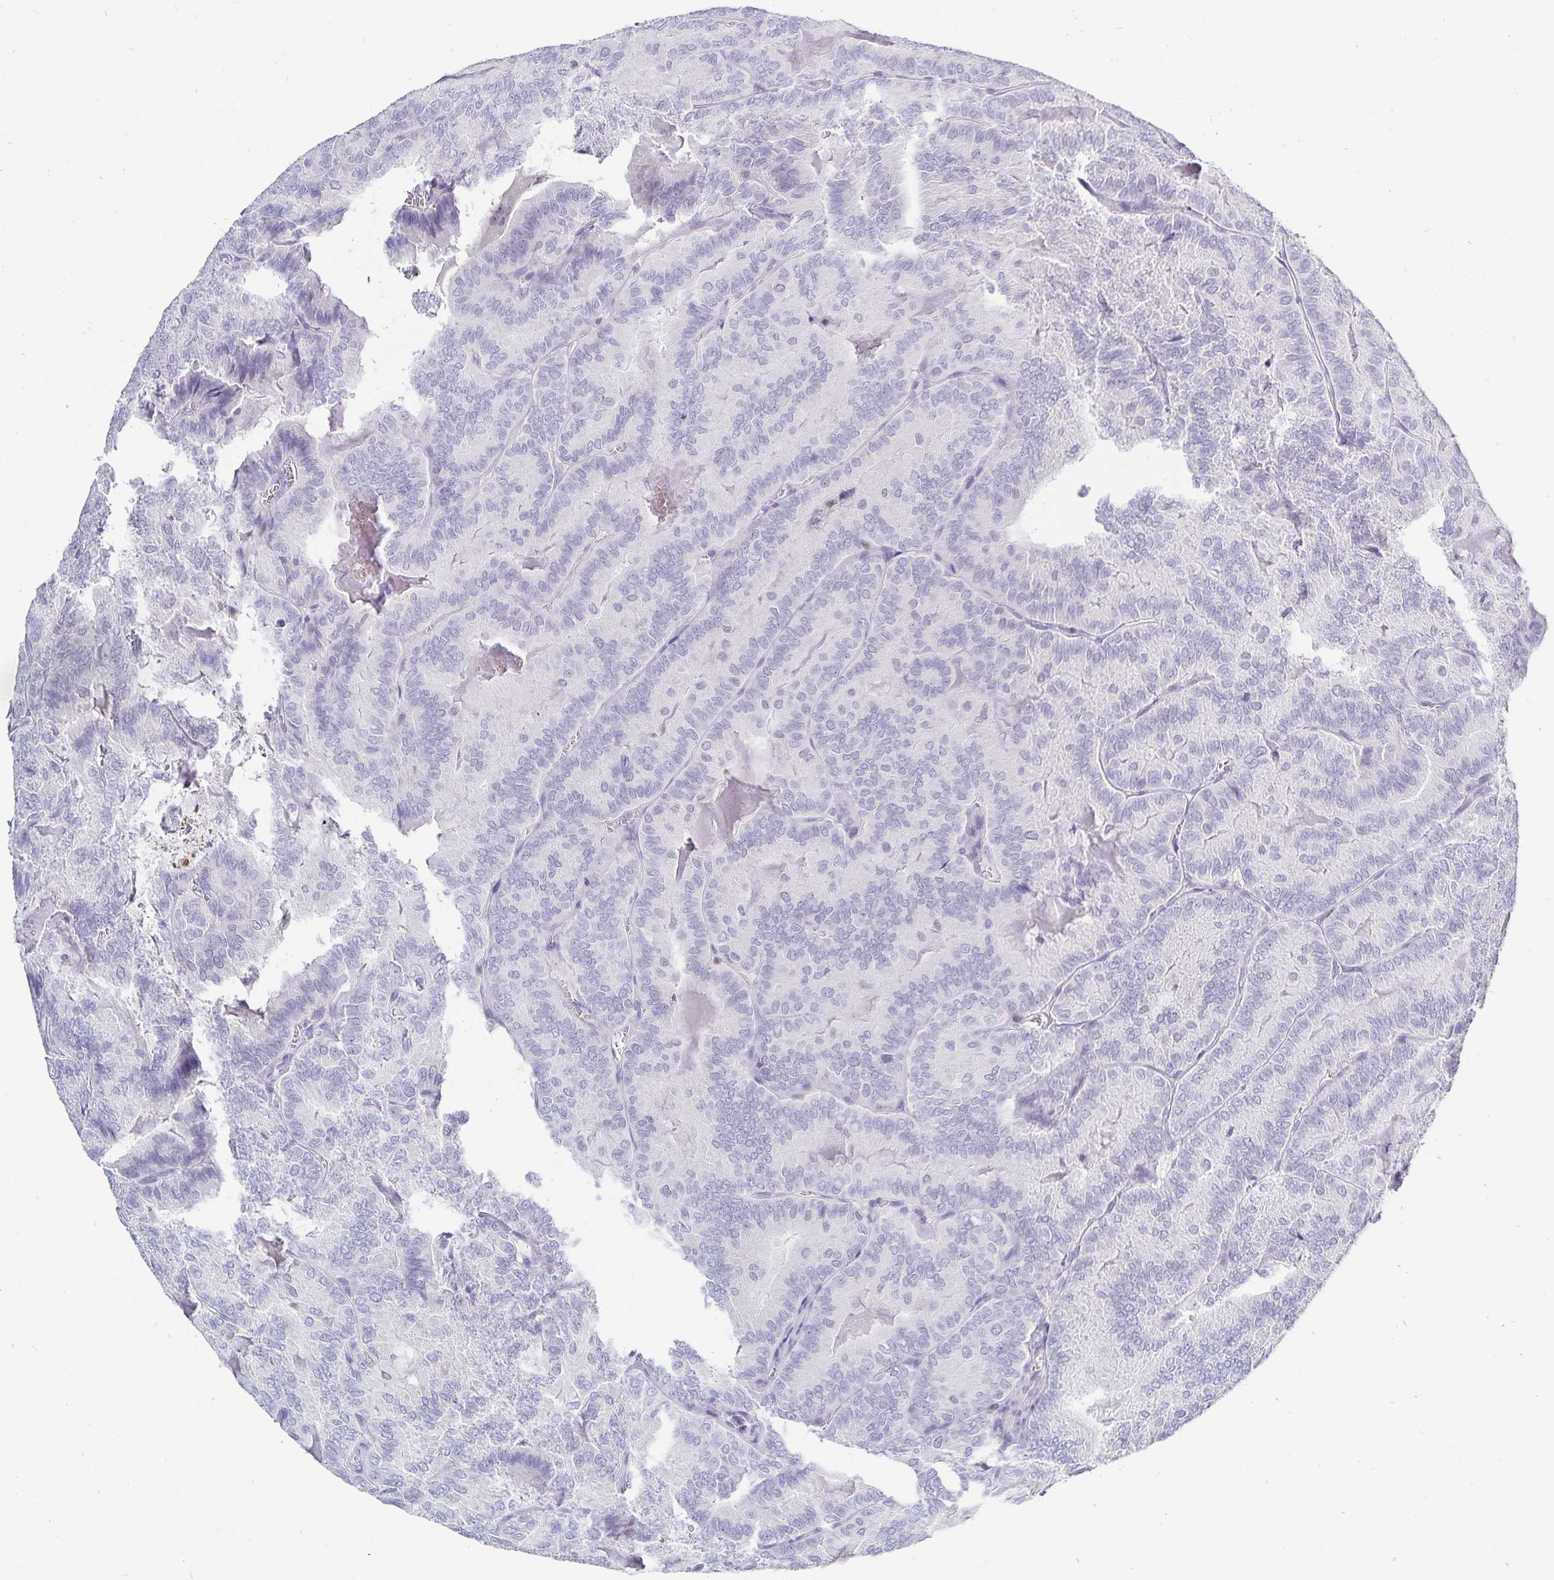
{"staining": {"intensity": "negative", "quantity": "none", "location": "none"}, "tissue": "thyroid cancer", "cell_type": "Tumor cells", "image_type": "cancer", "snomed": [{"axis": "morphology", "description": "Papillary adenocarcinoma, NOS"}, {"axis": "topography", "description": "Thyroid gland"}], "caption": "High power microscopy photomicrograph of an immunohistochemistry photomicrograph of papillary adenocarcinoma (thyroid), revealing no significant staining in tumor cells. (DAB immunohistochemistry (IHC) visualized using brightfield microscopy, high magnification).", "gene": "HMGB3", "patient": {"sex": "female", "age": 75}}